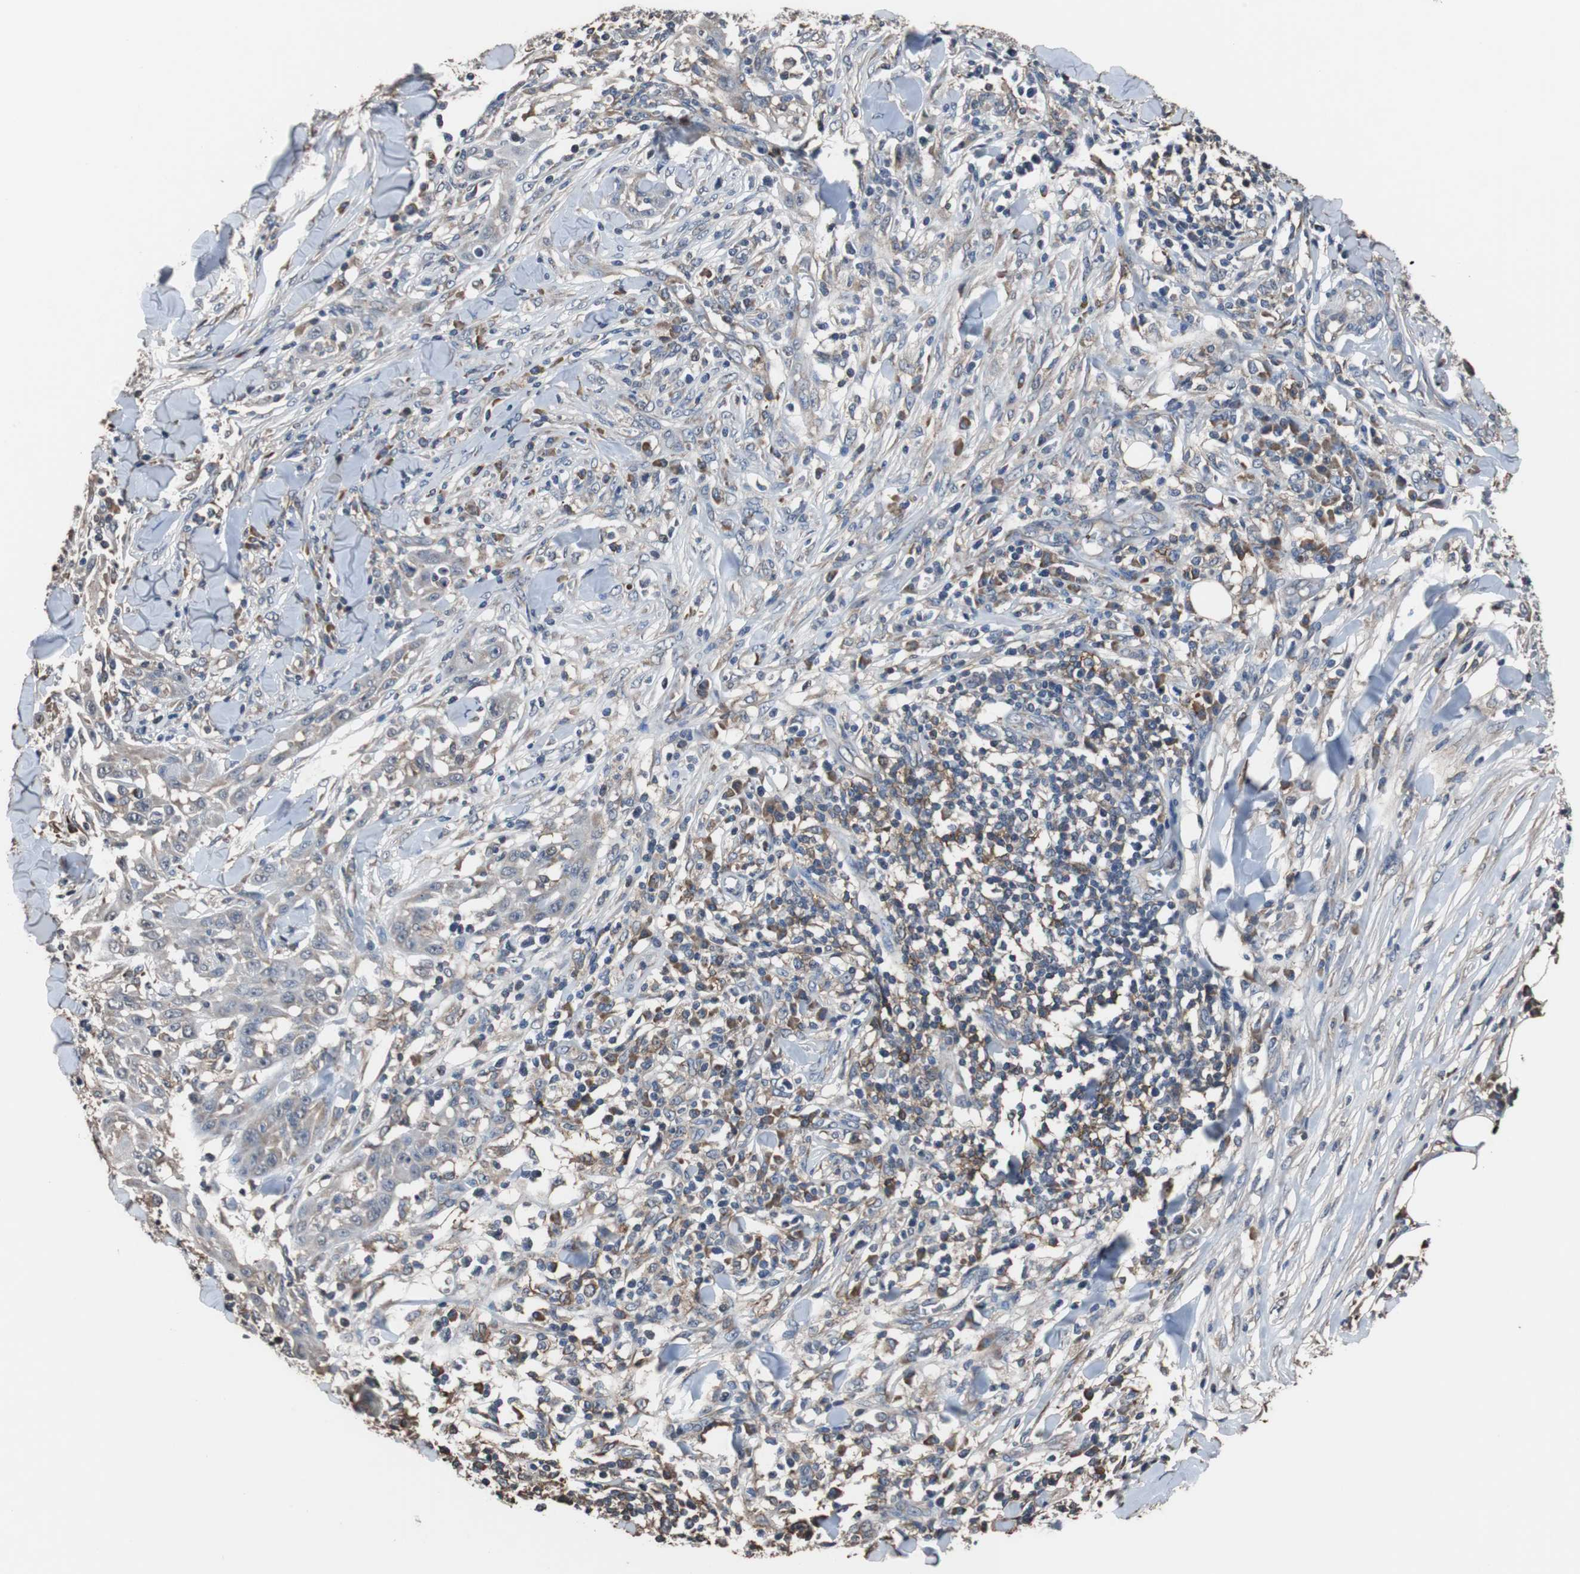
{"staining": {"intensity": "weak", "quantity": "<25%", "location": "cytoplasmic/membranous"}, "tissue": "skin cancer", "cell_type": "Tumor cells", "image_type": "cancer", "snomed": [{"axis": "morphology", "description": "Squamous cell carcinoma, NOS"}, {"axis": "topography", "description": "Skin"}], "caption": "High power microscopy micrograph of an immunohistochemistry photomicrograph of squamous cell carcinoma (skin), revealing no significant staining in tumor cells. Brightfield microscopy of IHC stained with DAB (3,3'-diaminobenzidine) (brown) and hematoxylin (blue), captured at high magnification.", "gene": "SCIMP", "patient": {"sex": "male", "age": 24}}